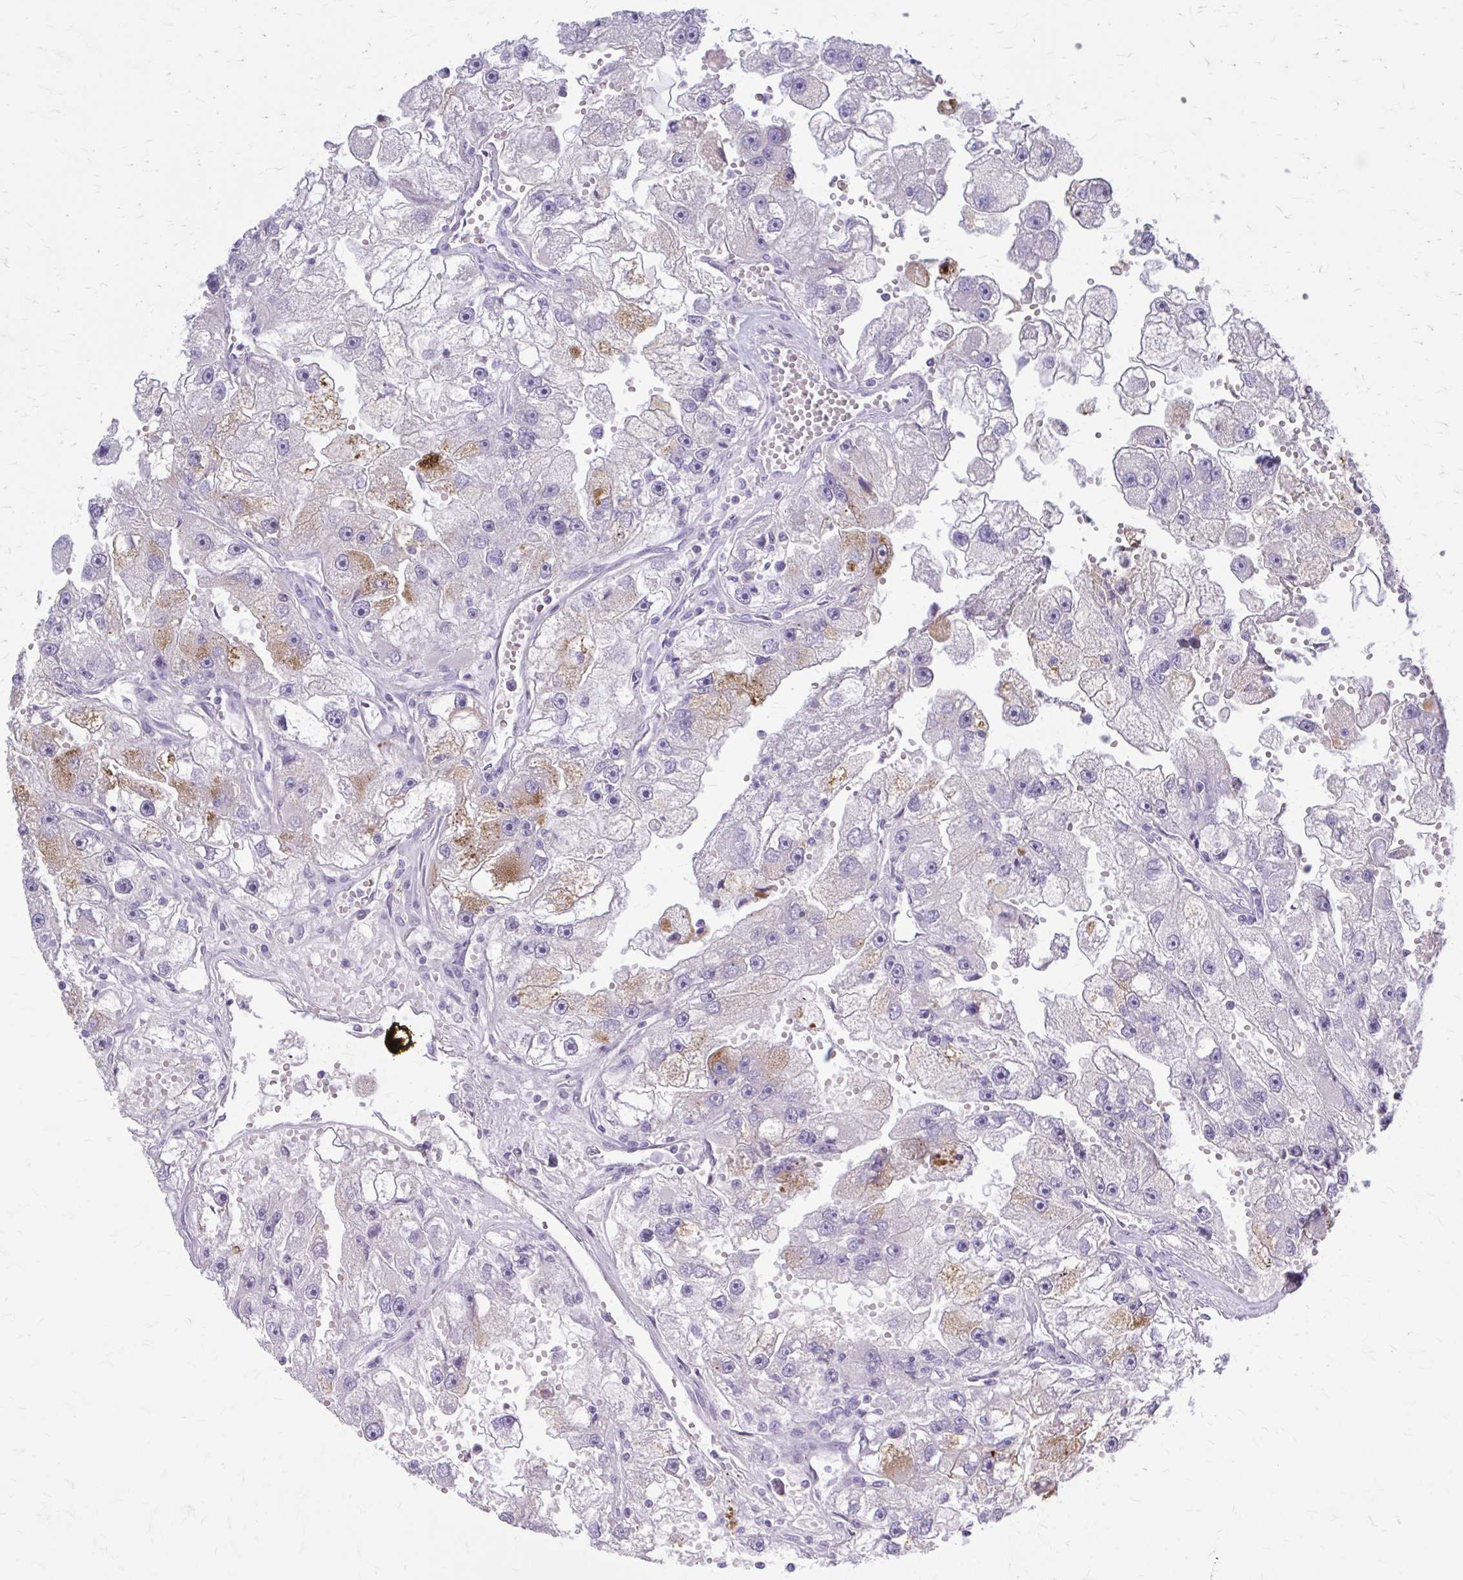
{"staining": {"intensity": "moderate", "quantity": "<25%", "location": "cytoplasmic/membranous"}, "tissue": "renal cancer", "cell_type": "Tumor cells", "image_type": "cancer", "snomed": [{"axis": "morphology", "description": "Adenocarcinoma, NOS"}, {"axis": "topography", "description": "Kidney"}], "caption": "IHC staining of renal adenocarcinoma, which demonstrates low levels of moderate cytoplasmic/membranous positivity in about <25% of tumor cells indicating moderate cytoplasmic/membranous protein positivity. The staining was performed using DAB (3,3'-diaminobenzidine) (brown) for protein detection and nuclei were counterstained in hematoxylin (blue).", "gene": "SERPIND1", "patient": {"sex": "male", "age": 63}}